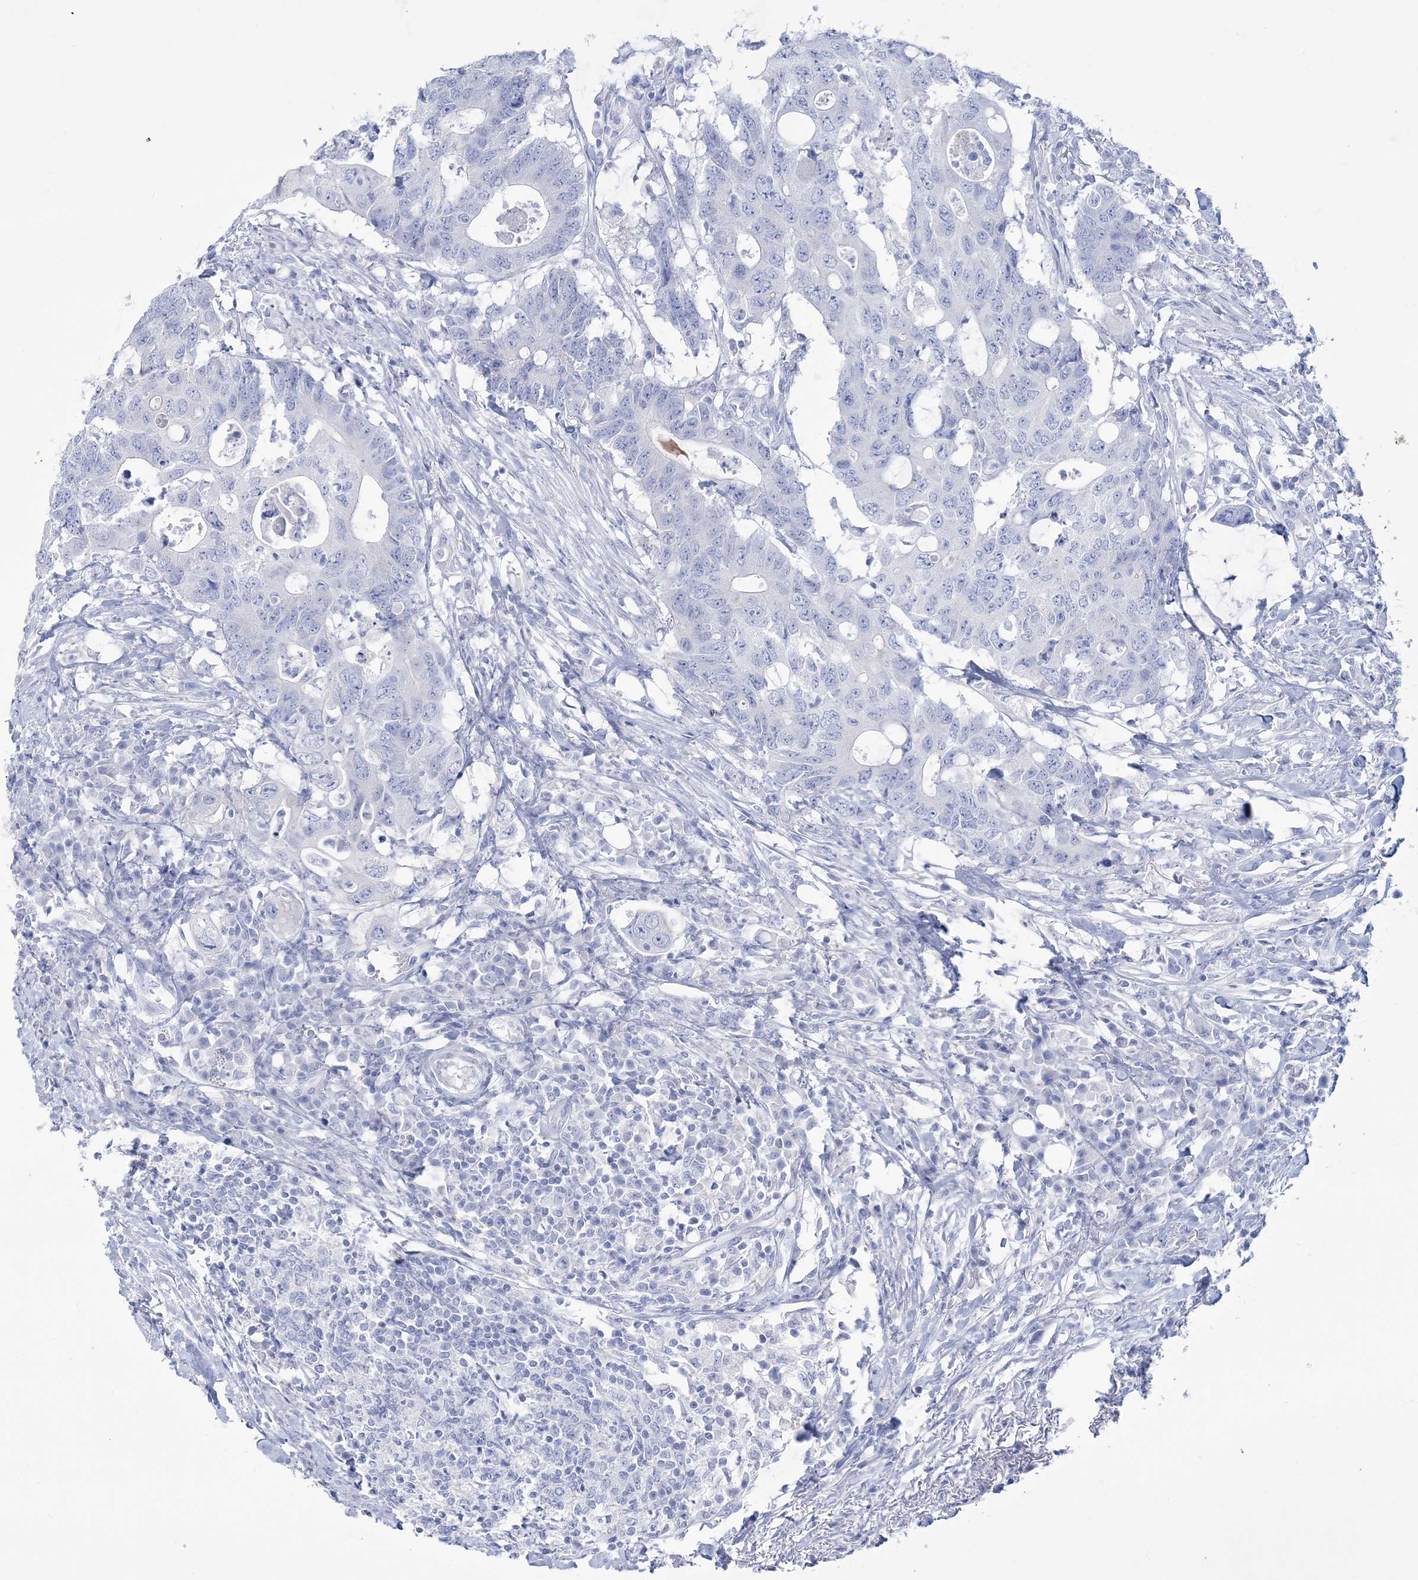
{"staining": {"intensity": "negative", "quantity": "none", "location": "none"}, "tissue": "colorectal cancer", "cell_type": "Tumor cells", "image_type": "cancer", "snomed": [{"axis": "morphology", "description": "Adenocarcinoma, NOS"}, {"axis": "topography", "description": "Colon"}], "caption": "There is no significant staining in tumor cells of colorectal cancer (adenocarcinoma). The staining was performed using DAB to visualize the protein expression in brown, while the nuclei were stained in blue with hematoxylin (Magnification: 20x).", "gene": "RBP2", "patient": {"sex": "male", "age": 71}}